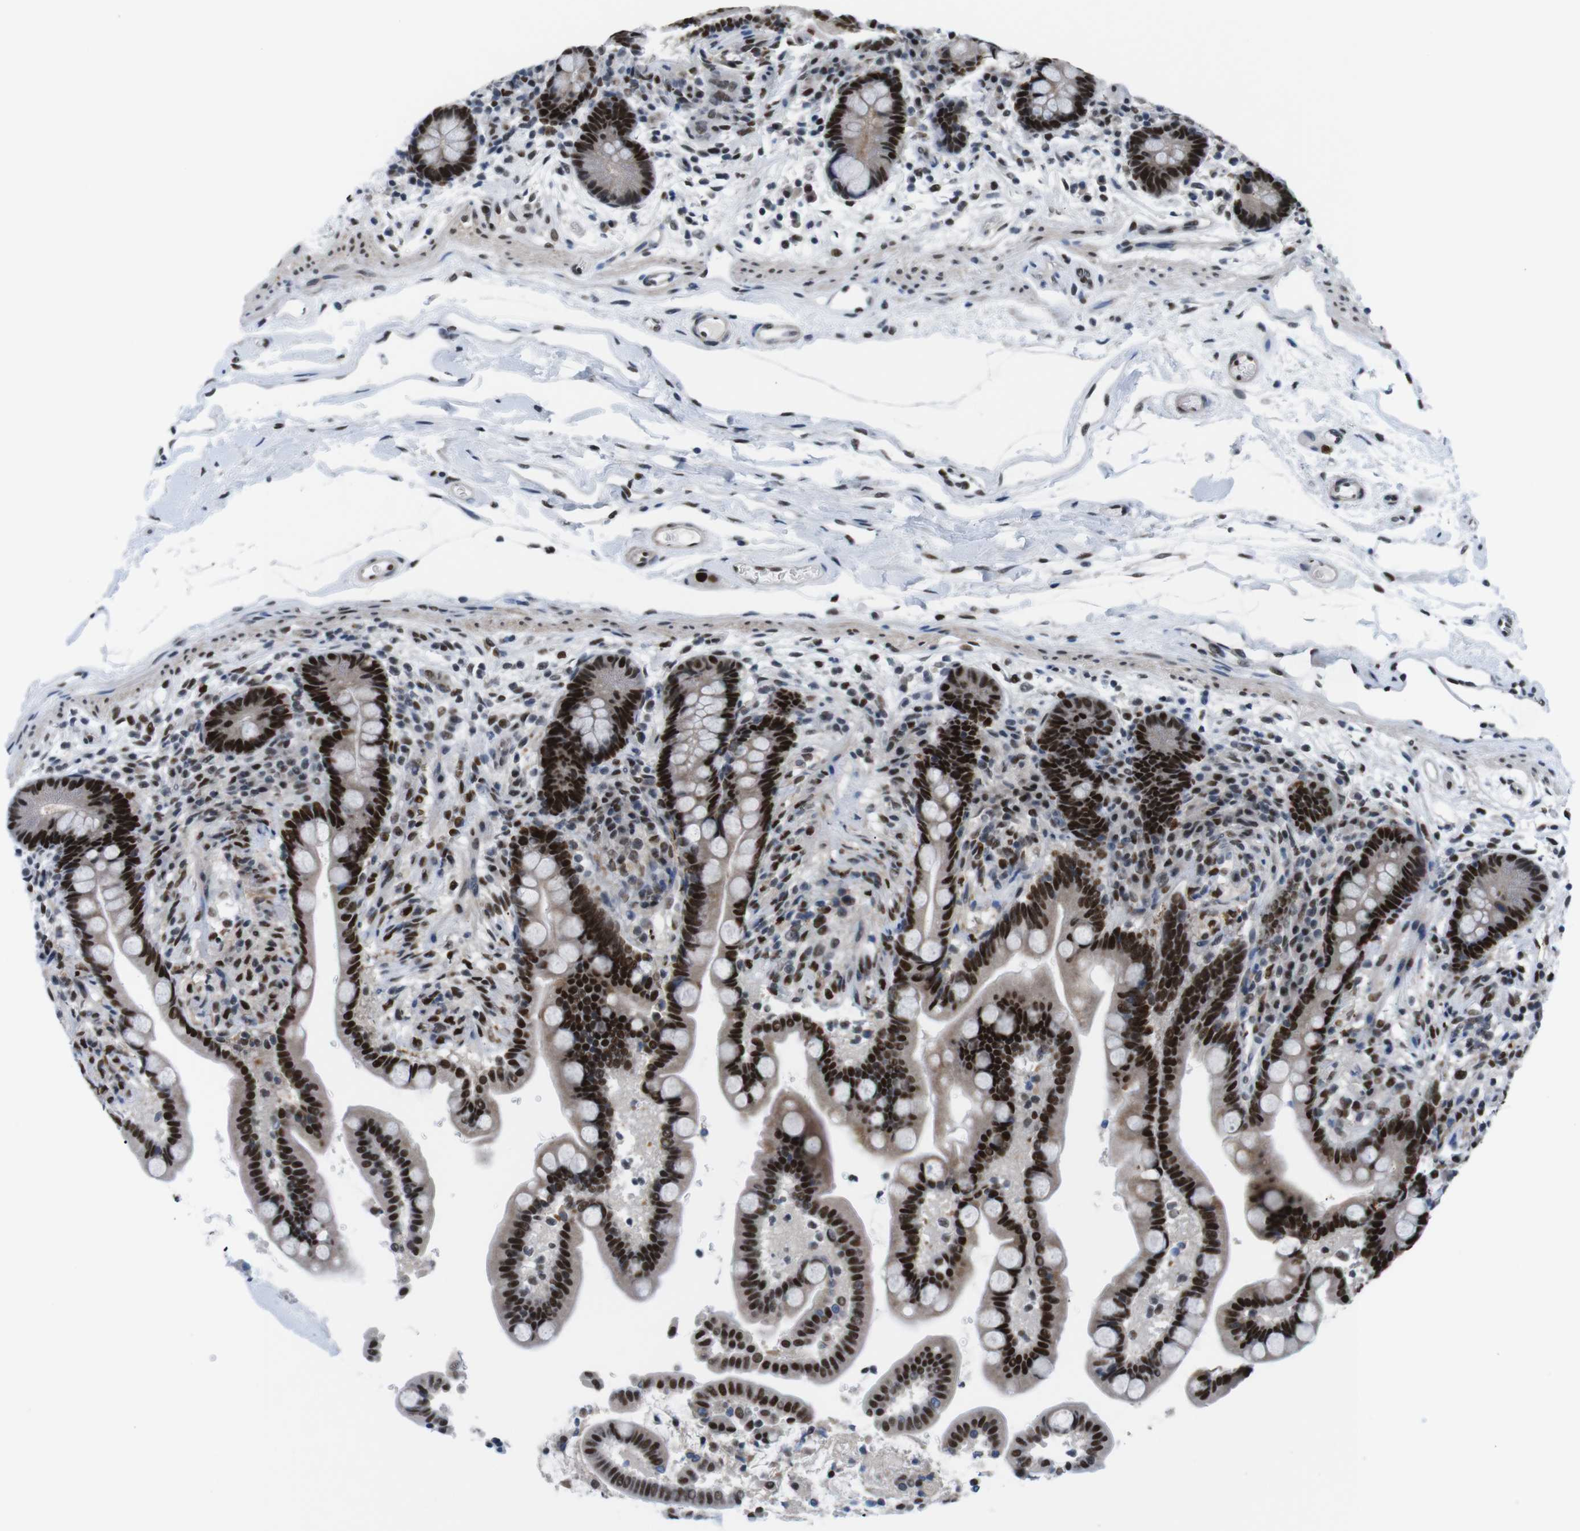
{"staining": {"intensity": "moderate", "quantity": ">75%", "location": "nuclear"}, "tissue": "colon", "cell_type": "Endothelial cells", "image_type": "normal", "snomed": [{"axis": "morphology", "description": "Normal tissue, NOS"}, {"axis": "topography", "description": "Colon"}], "caption": "Human colon stained with a brown dye shows moderate nuclear positive staining in about >75% of endothelial cells.", "gene": "PSME3", "patient": {"sex": "male", "age": 73}}